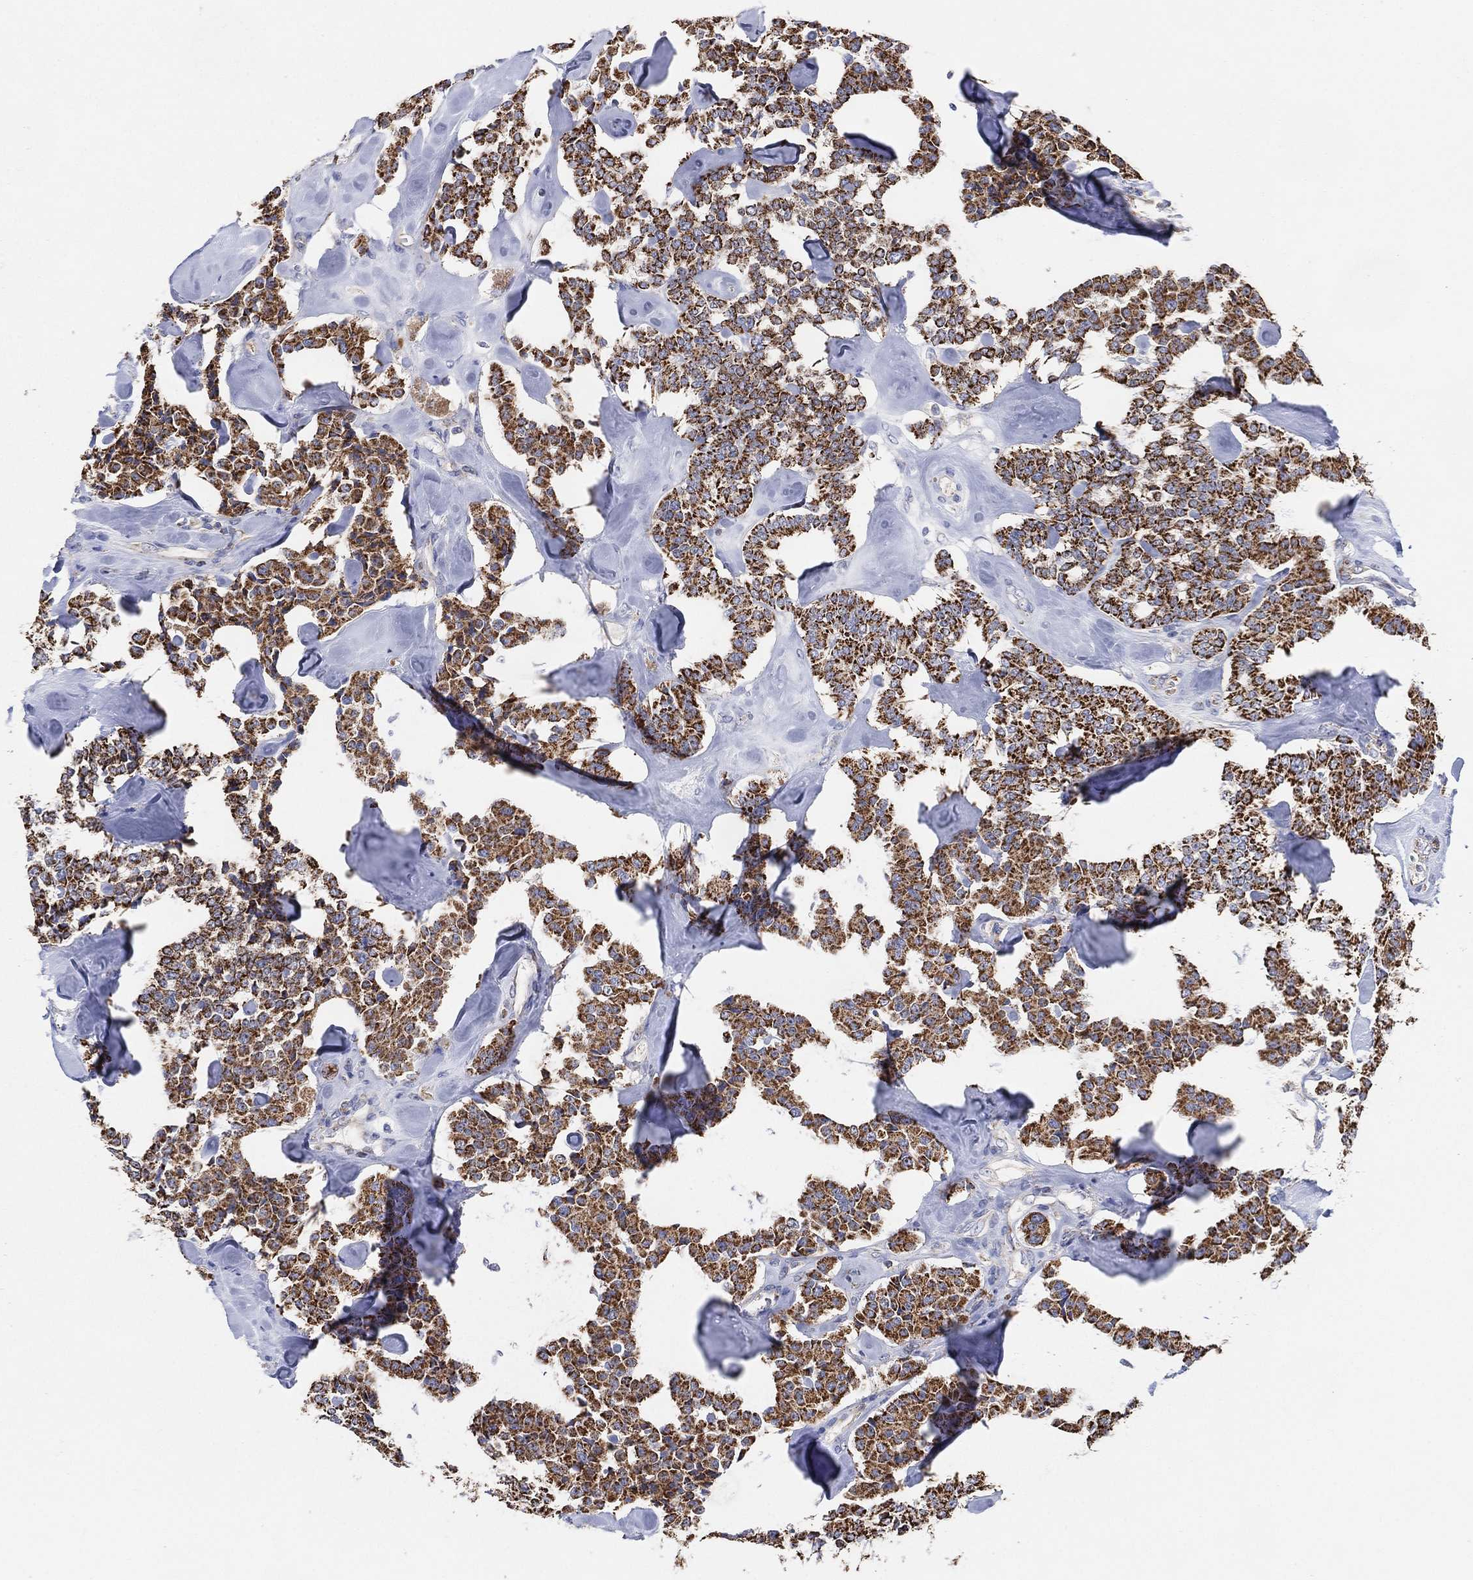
{"staining": {"intensity": "strong", "quantity": ">75%", "location": "cytoplasmic/membranous"}, "tissue": "carcinoid", "cell_type": "Tumor cells", "image_type": "cancer", "snomed": [{"axis": "morphology", "description": "Carcinoid, malignant, NOS"}, {"axis": "topography", "description": "Pancreas"}], "caption": "Immunohistochemistry (IHC) (DAB (3,3'-diaminobenzidine)) staining of carcinoid (malignant) displays strong cytoplasmic/membranous protein positivity in about >75% of tumor cells.", "gene": "GCAT", "patient": {"sex": "male", "age": 41}}